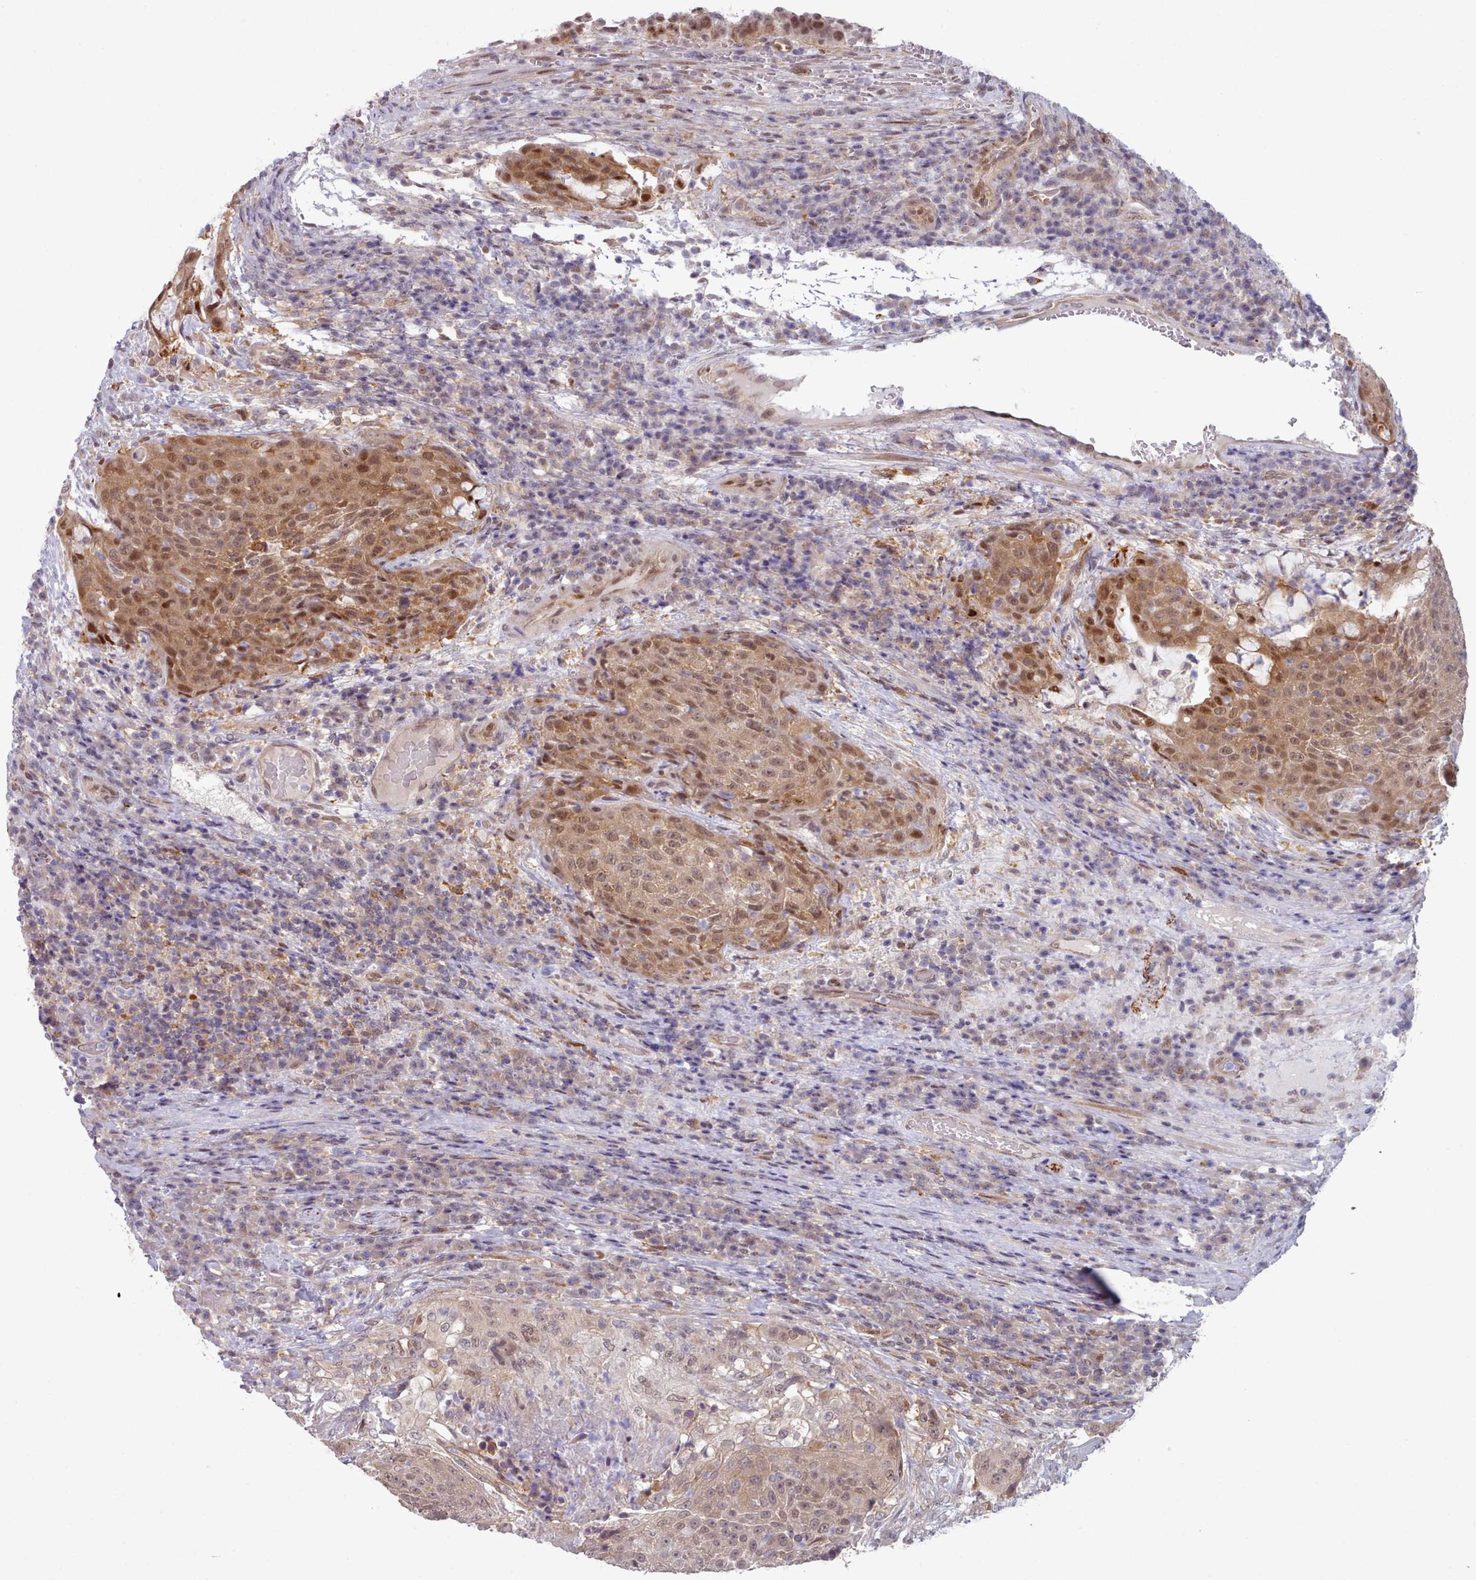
{"staining": {"intensity": "moderate", "quantity": ">75%", "location": "cytoplasmic/membranous,nuclear"}, "tissue": "urothelial cancer", "cell_type": "Tumor cells", "image_type": "cancer", "snomed": [{"axis": "morphology", "description": "Urothelial carcinoma, High grade"}, {"axis": "topography", "description": "Urinary bladder"}], "caption": "Tumor cells display medium levels of moderate cytoplasmic/membranous and nuclear staining in approximately >75% of cells in high-grade urothelial carcinoma.", "gene": "CES3", "patient": {"sex": "female", "age": 63}}